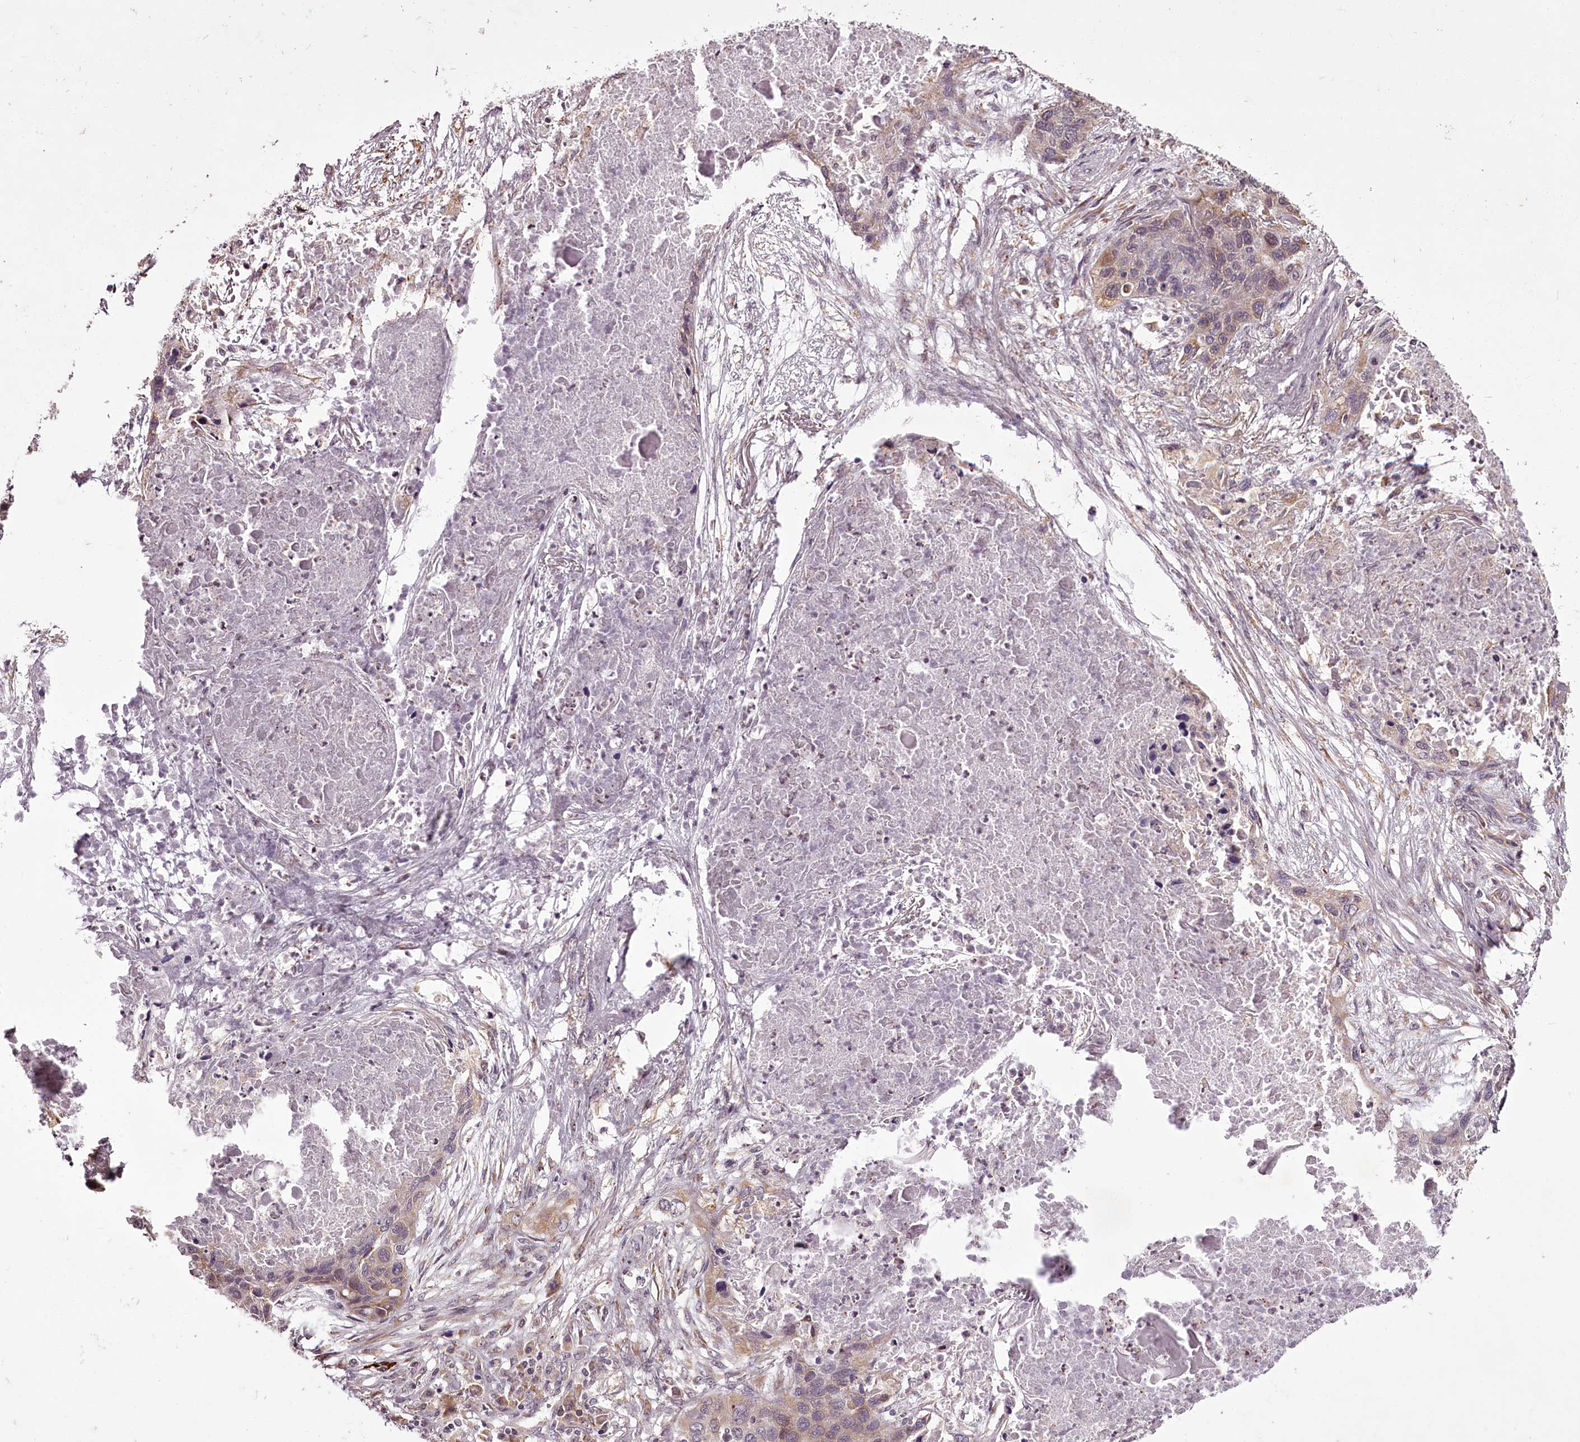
{"staining": {"intensity": "weak", "quantity": "<25%", "location": "cytoplasmic/membranous"}, "tissue": "lung cancer", "cell_type": "Tumor cells", "image_type": "cancer", "snomed": [{"axis": "morphology", "description": "Squamous cell carcinoma, NOS"}, {"axis": "topography", "description": "Lung"}], "caption": "Human lung cancer (squamous cell carcinoma) stained for a protein using IHC shows no expression in tumor cells.", "gene": "CCDC92", "patient": {"sex": "female", "age": 63}}